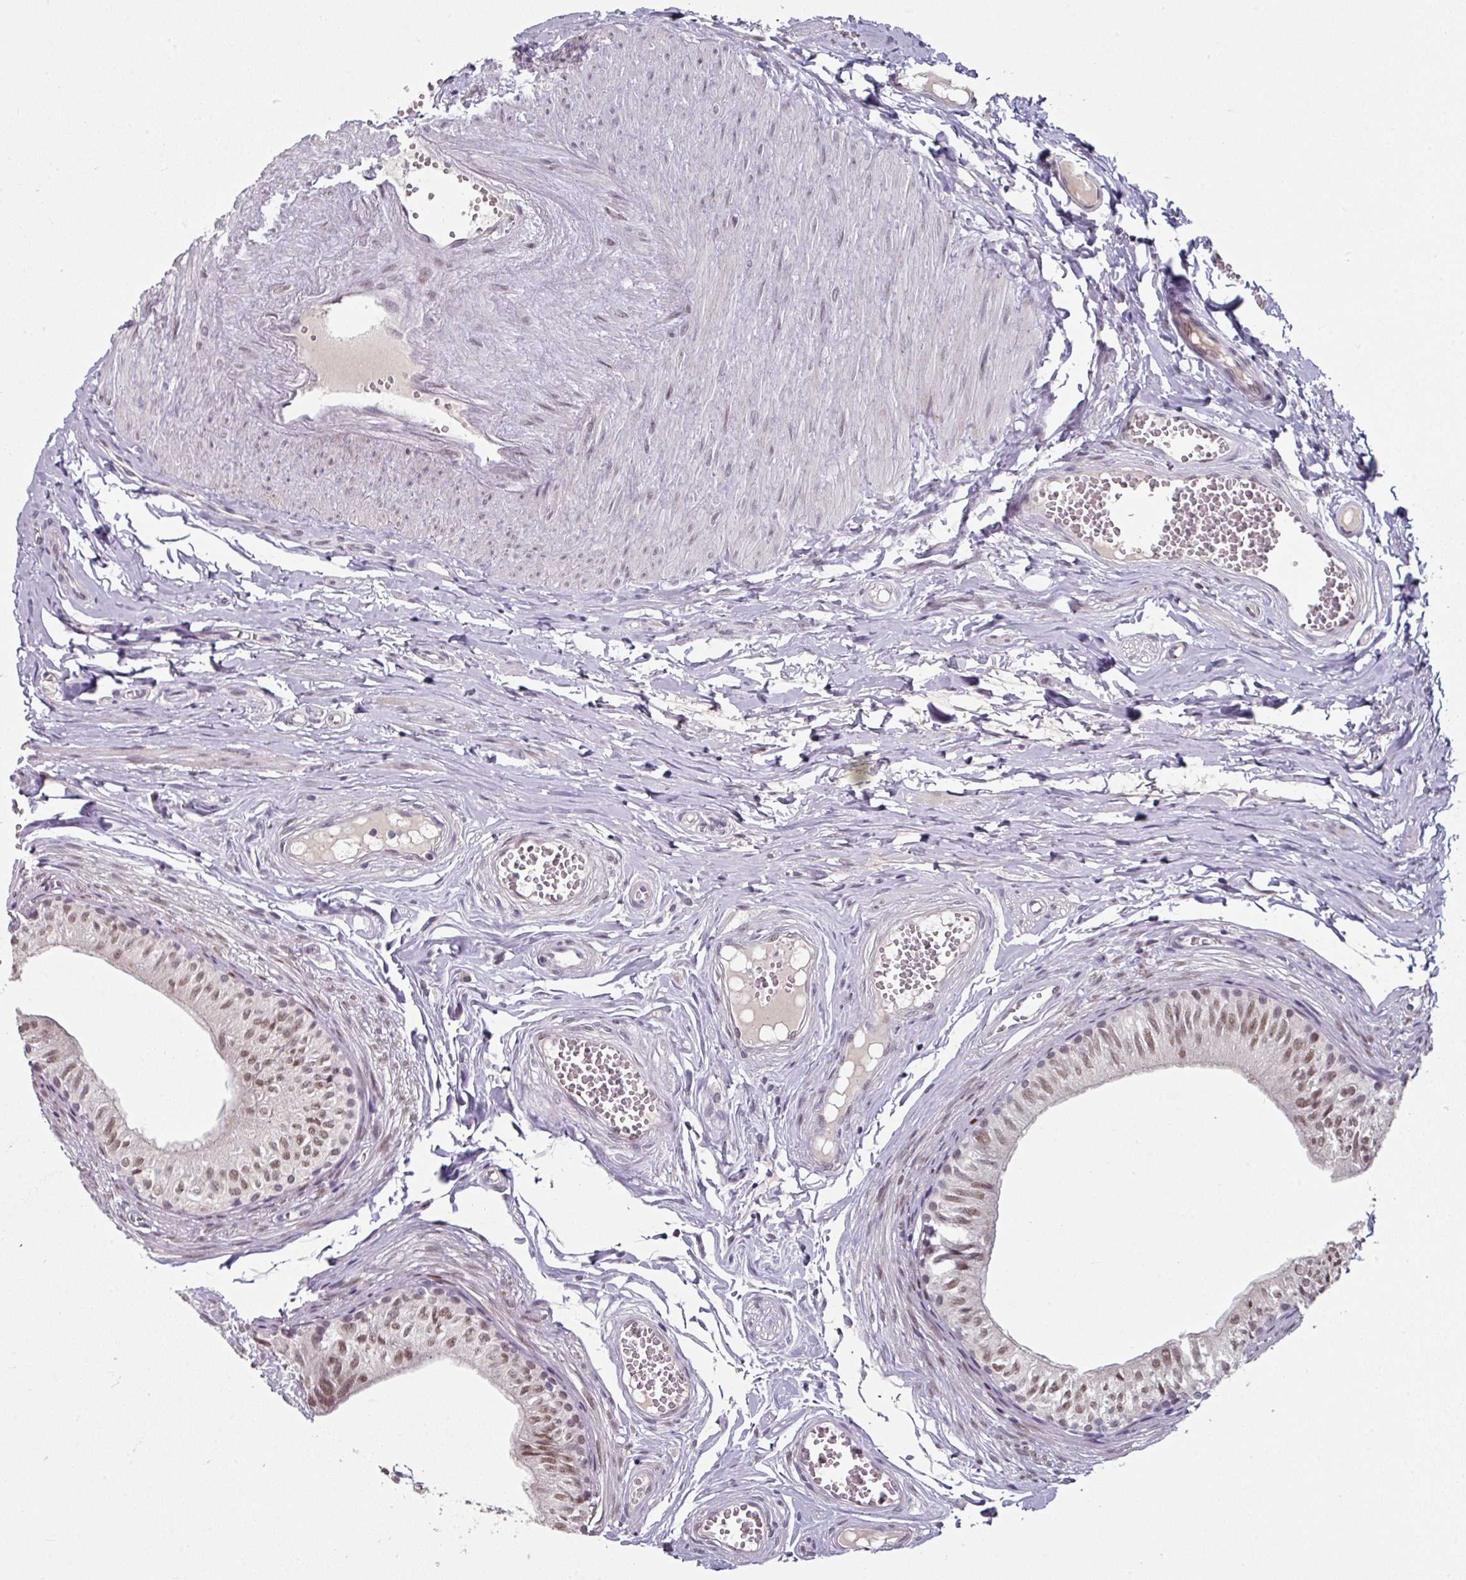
{"staining": {"intensity": "moderate", "quantity": ">75%", "location": "nuclear"}, "tissue": "epididymis", "cell_type": "Glandular cells", "image_type": "normal", "snomed": [{"axis": "morphology", "description": "Normal tissue, NOS"}, {"axis": "topography", "description": "Epididymis"}], "caption": "Immunohistochemical staining of normal epididymis reveals medium levels of moderate nuclear staining in about >75% of glandular cells.", "gene": "ELK1", "patient": {"sex": "male", "age": 37}}